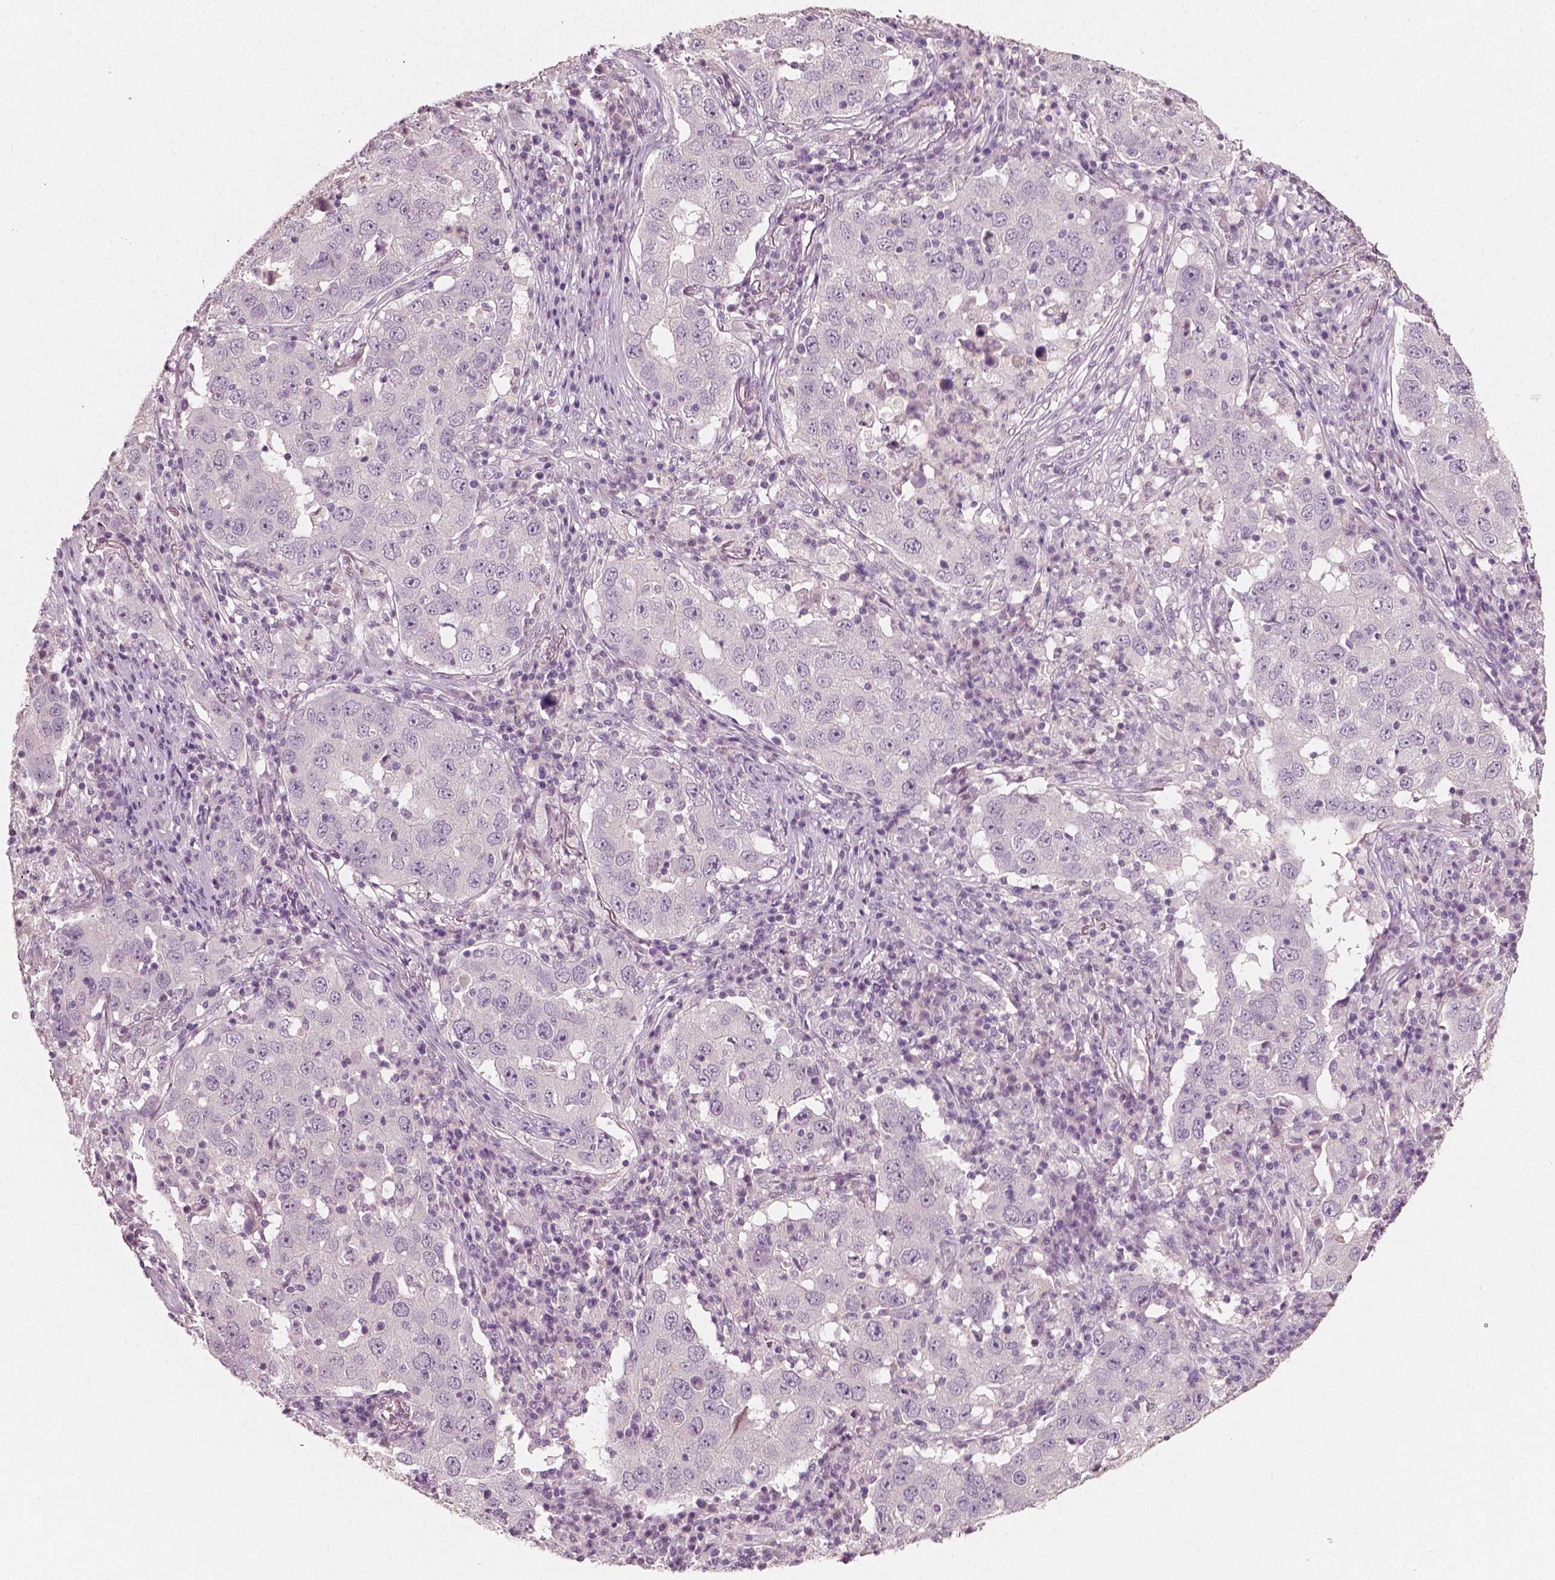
{"staining": {"intensity": "negative", "quantity": "none", "location": "none"}, "tissue": "lung cancer", "cell_type": "Tumor cells", "image_type": "cancer", "snomed": [{"axis": "morphology", "description": "Adenocarcinoma, NOS"}, {"axis": "topography", "description": "Lung"}], "caption": "Immunohistochemistry (IHC) image of lung adenocarcinoma stained for a protein (brown), which exhibits no expression in tumor cells.", "gene": "PLA2R1", "patient": {"sex": "male", "age": 73}}